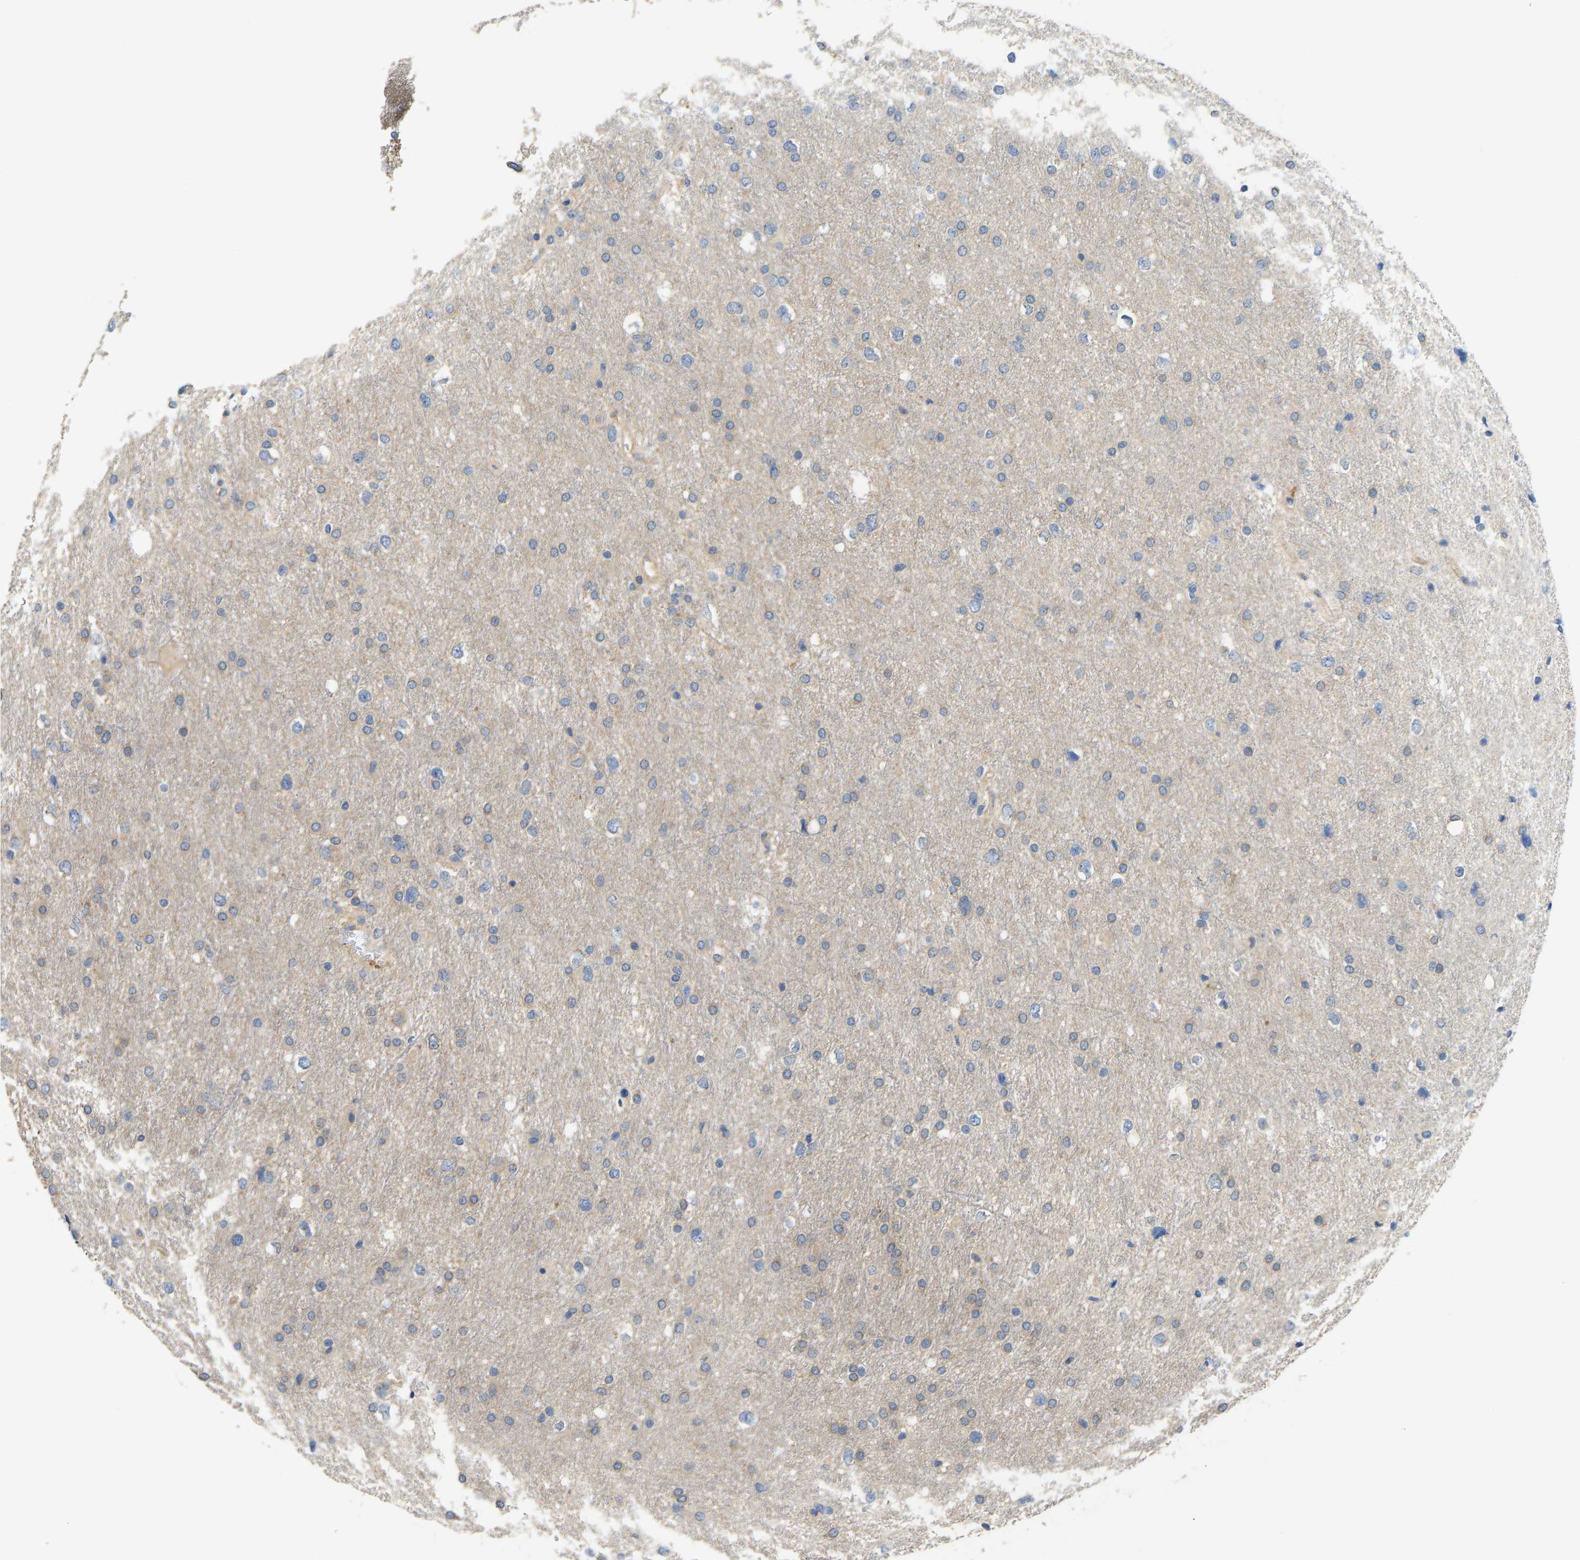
{"staining": {"intensity": "weak", "quantity": "<25%", "location": "cytoplasmic/membranous"}, "tissue": "glioma", "cell_type": "Tumor cells", "image_type": "cancer", "snomed": [{"axis": "morphology", "description": "Glioma, malignant, Low grade"}, {"axis": "topography", "description": "Brain"}], "caption": "Immunohistochemistry of human malignant glioma (low-grade) reveals no staining in tumor cells. (Stains: DAB IHC with hematoxylin counter stain, Microscopy: brightfield microscopy at high magnification).", "gene": "VCPKMT", "patient": {"sex": "female", "age": 37}}